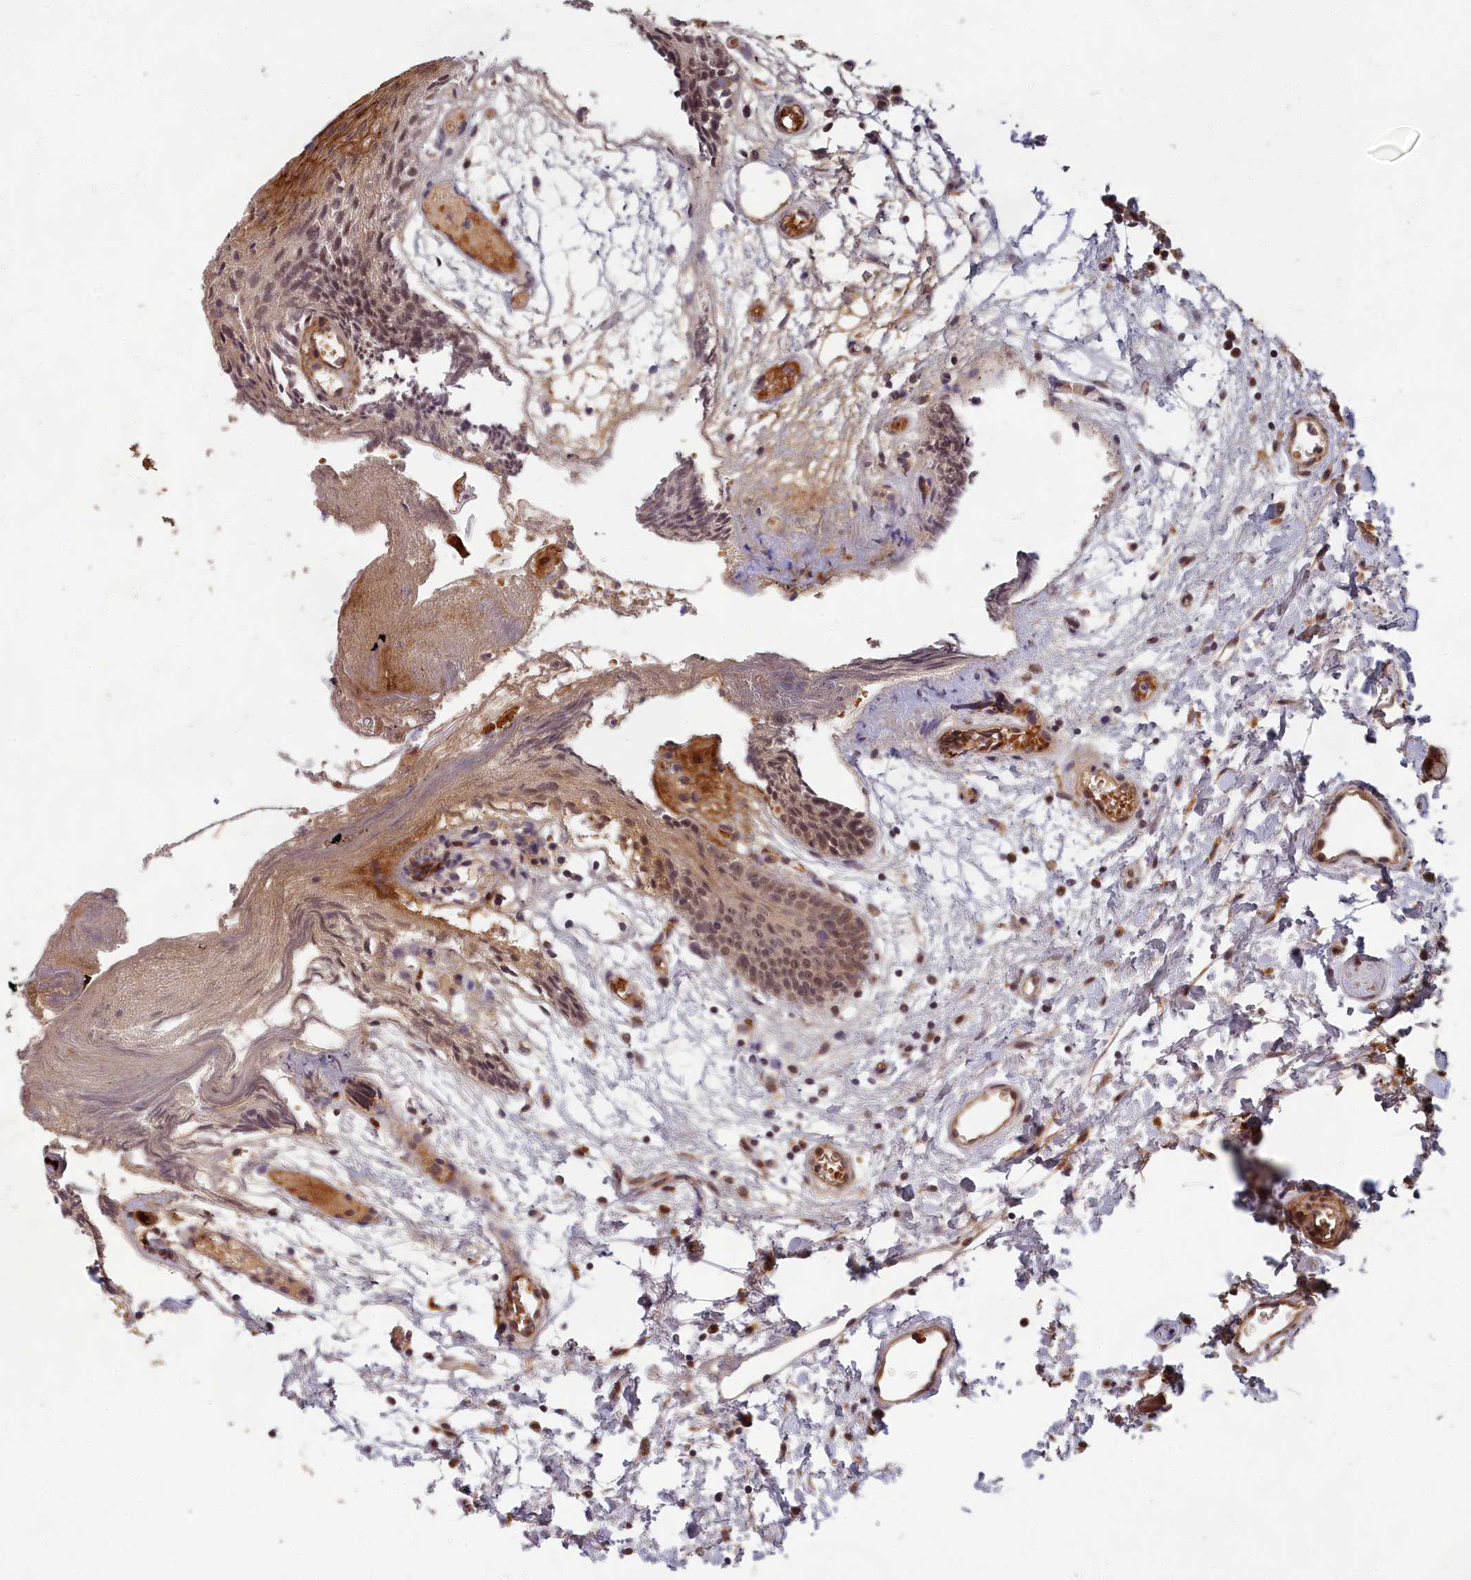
{"staining": {"intensity": "strong", "quantity": "<25%", "location": "cytoplasmic/membranous,nuclear"}, "tissue": "oral mucosa", "cell_type": "Squamous epithelial cells", "image_type": "normal", "snomed": [{"axis": "morphology", "description": "Normal tissue, NOS"}, {"axis": "topography", "description": "Skeletal muscle"}, {"axis": "topography", "description": "Oral tissue"}, {"axis": "topography", "description": "Salivary gland"}, {"axis": "topography", "description": "Peripheral nerve tissue"}], "caption": "IHC (DAB) staining of unremarkable human oral mucosa reveals strong cytoplasmic/membranous,nuclear protein staining in about <25% of squamous epithelial cells.", "gene": "EARS2", "patient": {"sex": "male", "age": 54}}